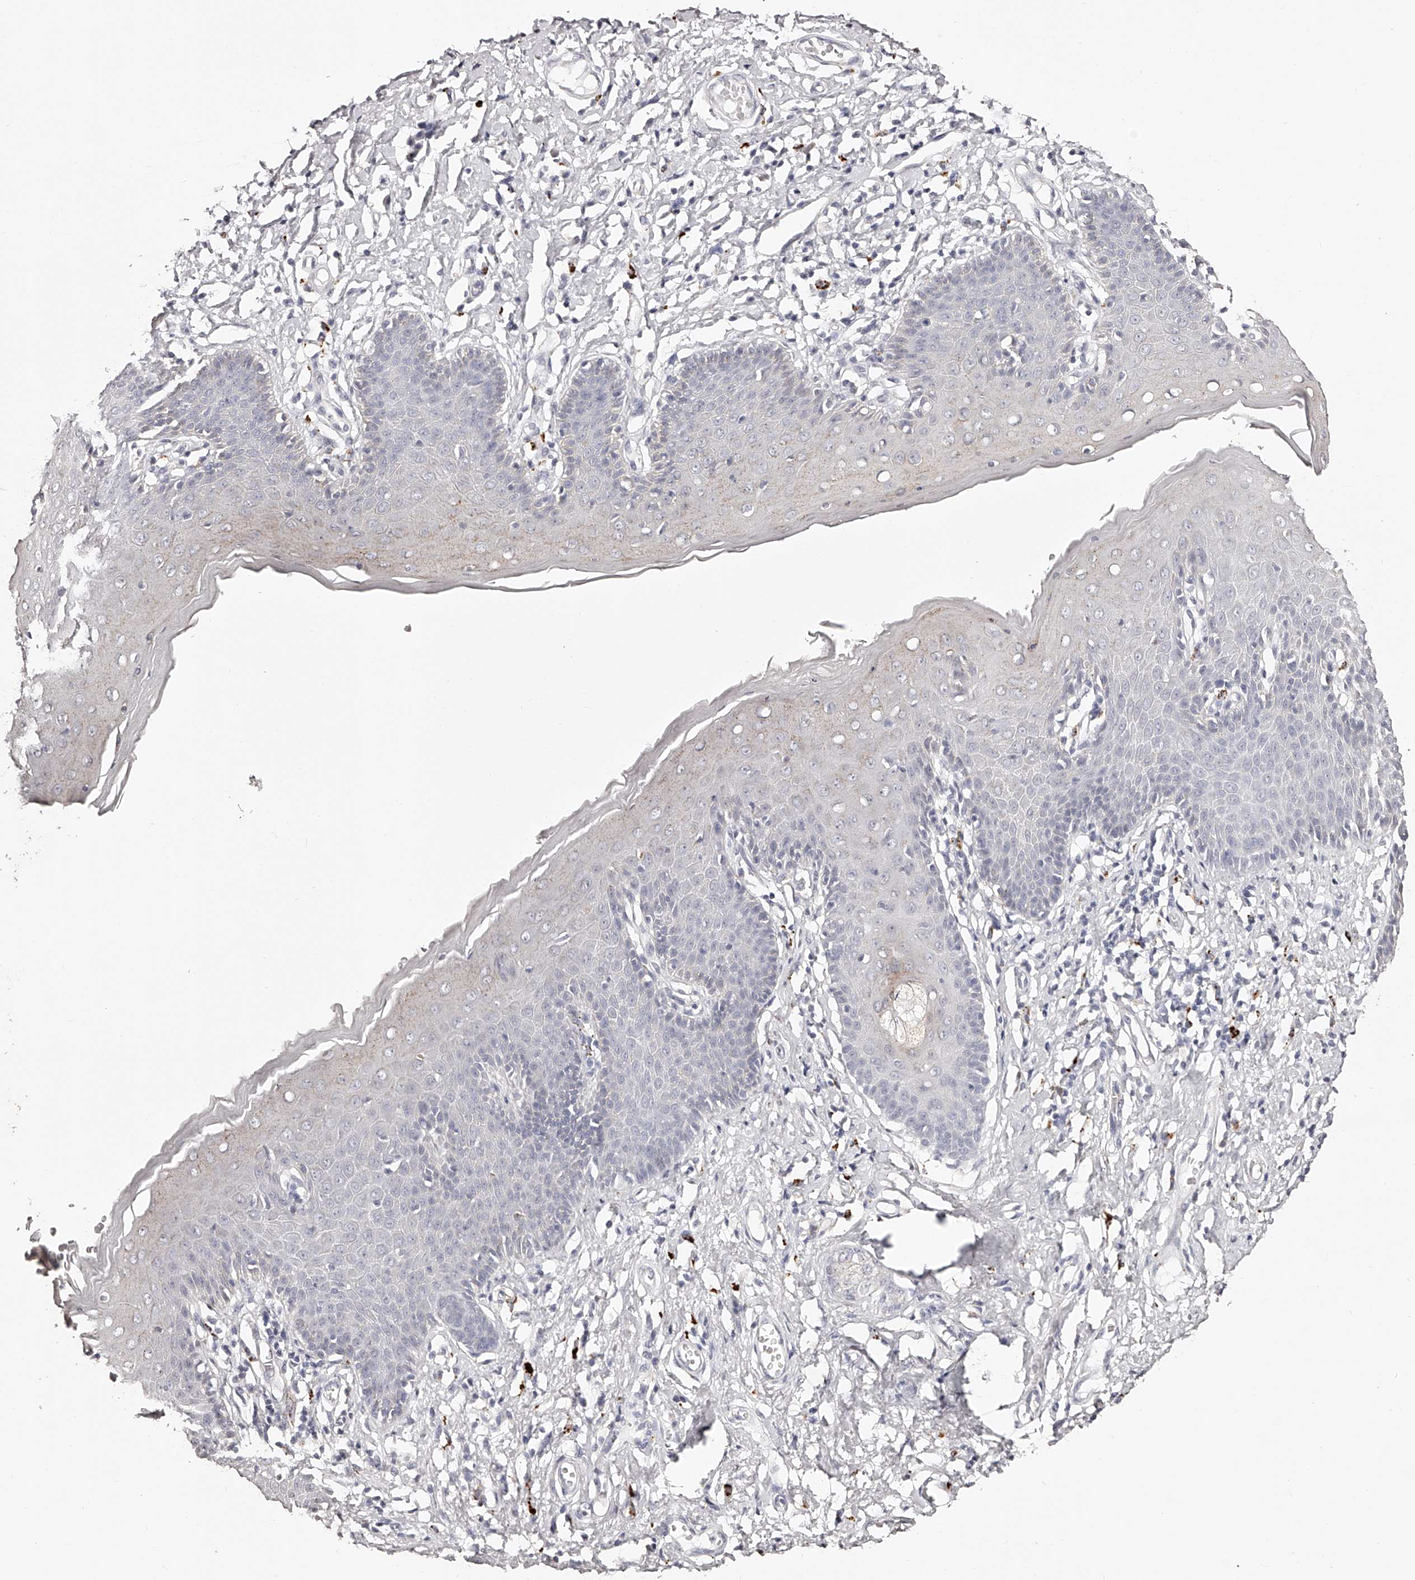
{"staining": {"intensity": "weak", "quantity": "<25%", "location": "cytoplasmic/membranous"}, "tissue": "skin", "cell_type": "Epidermal cells", "image_type": "normal", "snomed": [{"axis": "morphology", "description": "Normal tissue, NOS"}, {"axis": "topography", "description": "Vulva"}], "caption": "High magnification brightfield microscopy of normal skin stained with DAB (brown) and counterstained with hematoxylin (blue): epidermal cells show no significant expression. The staining was performed using DAB to visualize the protein expression in brown, while the nuclei were stained in blue with hematoxylin (Magnification: 20x).", "gene": "SLC35D3", "patient": {"sex": "female", "age": 66}}